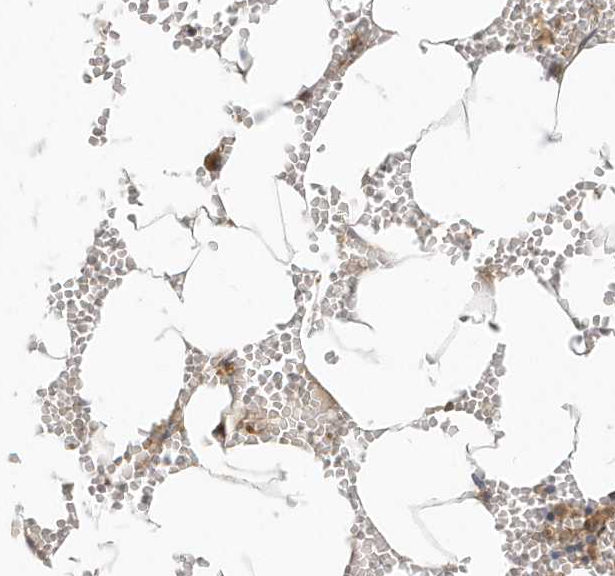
{"staining": {"intensity": "moderate", "quantity": "<25%", "location": "cytoplasmic/membranous"}, "tissue": "bone marrow", "cell_type": "Hematopoietic cells", "image_type": "normal", "snomed": [{"axis": "morphology", "description": "Normal tissue, NOS"}, {"axis": "topography", "description": "Bone marrow"}], "caption": "This is a micrograph of immunohistochemistry staining of normal bone marrow, which shows moderate expression in the cytoplasmic/membranous of hematopoietic cells.", "gene": "NAPB", "patient": {"sex": "male", "age": 70}}